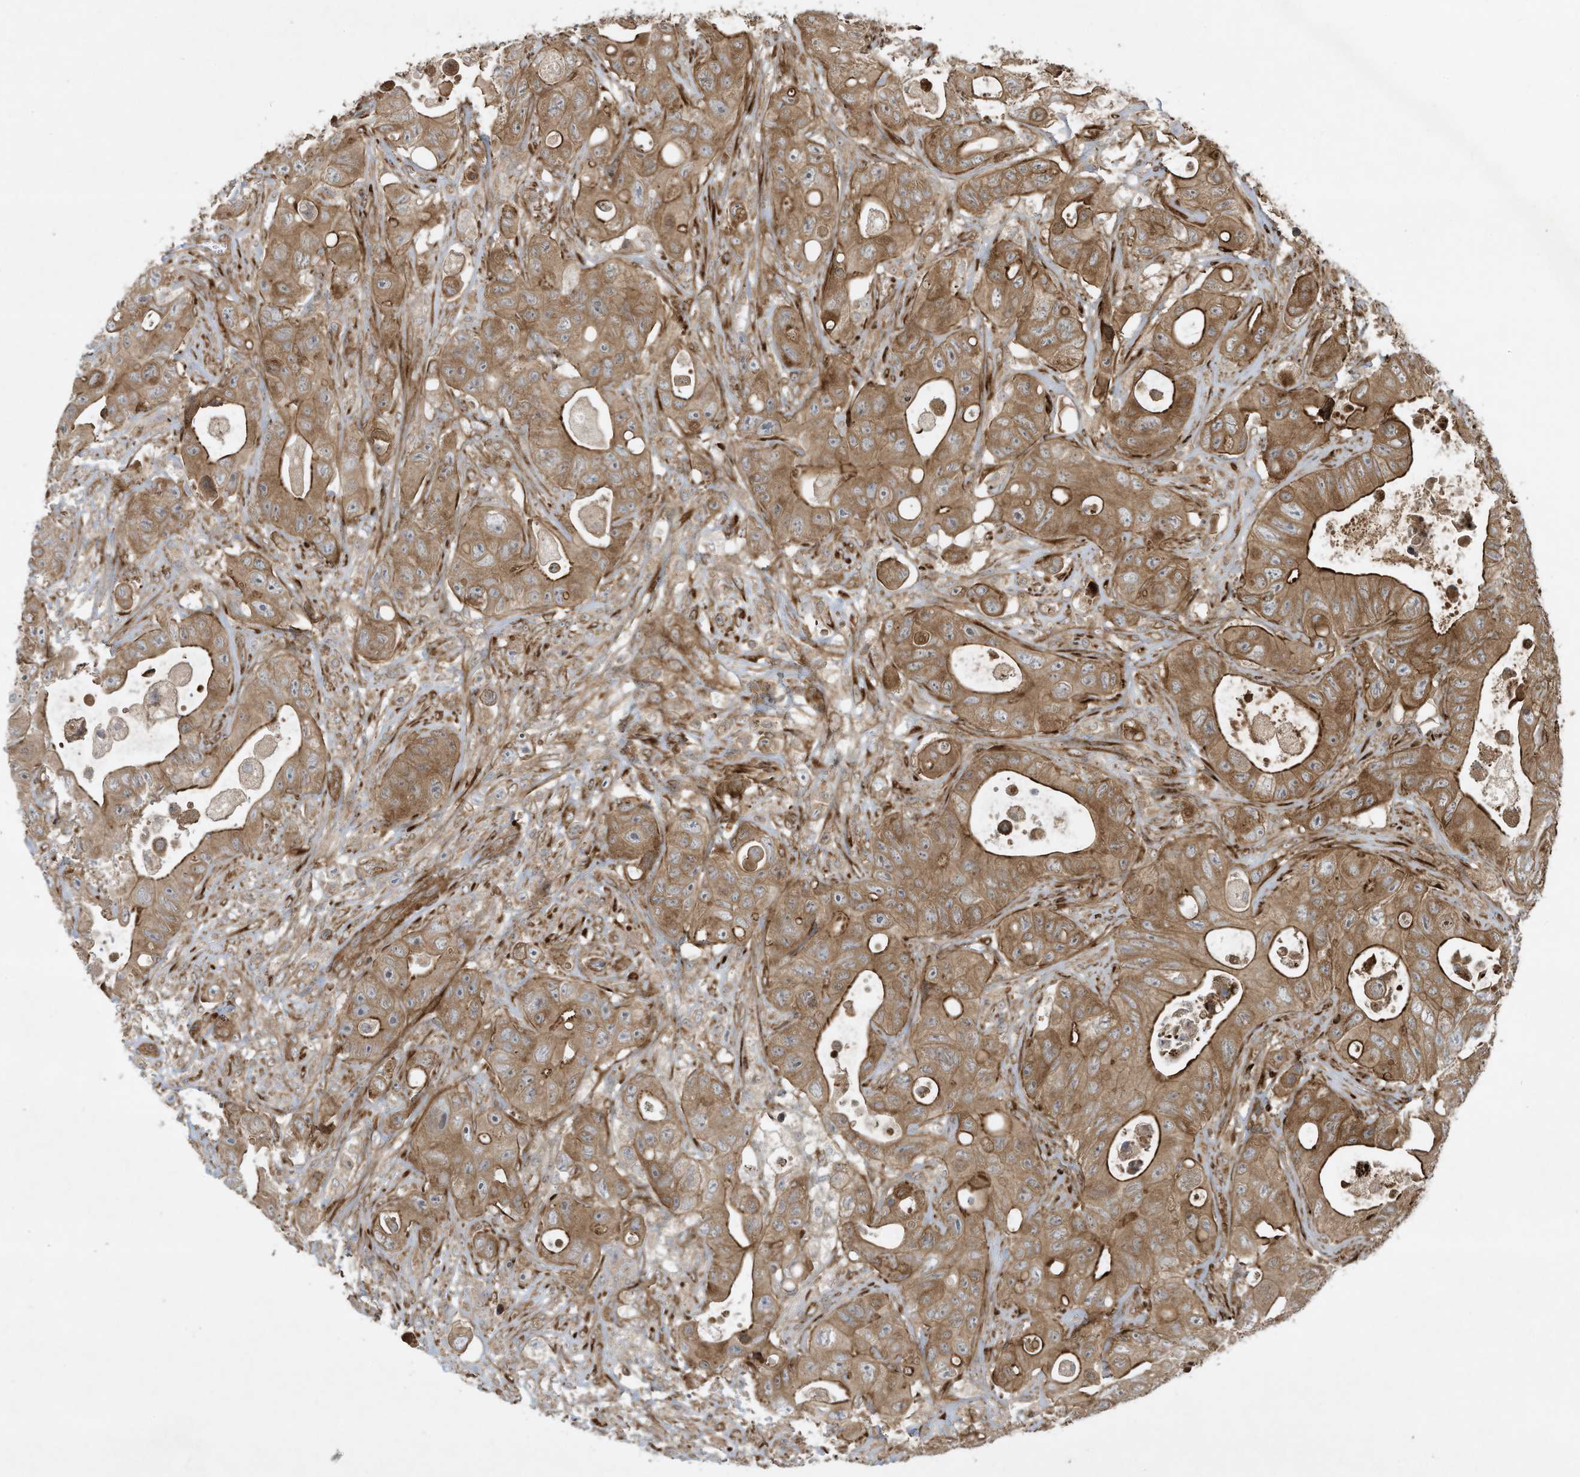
{"staining": {"intensity": "moderate", "quantity": ">75%", "location": "cytoplasmic/membranous"}, "tissue": "colorectal cancer", "cell_type": "Tumor cells", "image_type": "cancer", "snomed": [{"axis": "morphology", "description": "Adenocarcinoma, NOS"}, {"axis": "topography", "description": "Colon"}], "caption": "Immunohistochemical staining of colorectal cancer (adenocarcinoma) shows moderate cytoplasmic/membranous protein staining in approximately >75% of tumor cells. (Stains: DAB in brown, nuclei in blue, Microscopy: brightfield microscopy at high magnification).", "gene": "DDIT4", "patient": {"sex": "female", "age": 46}}